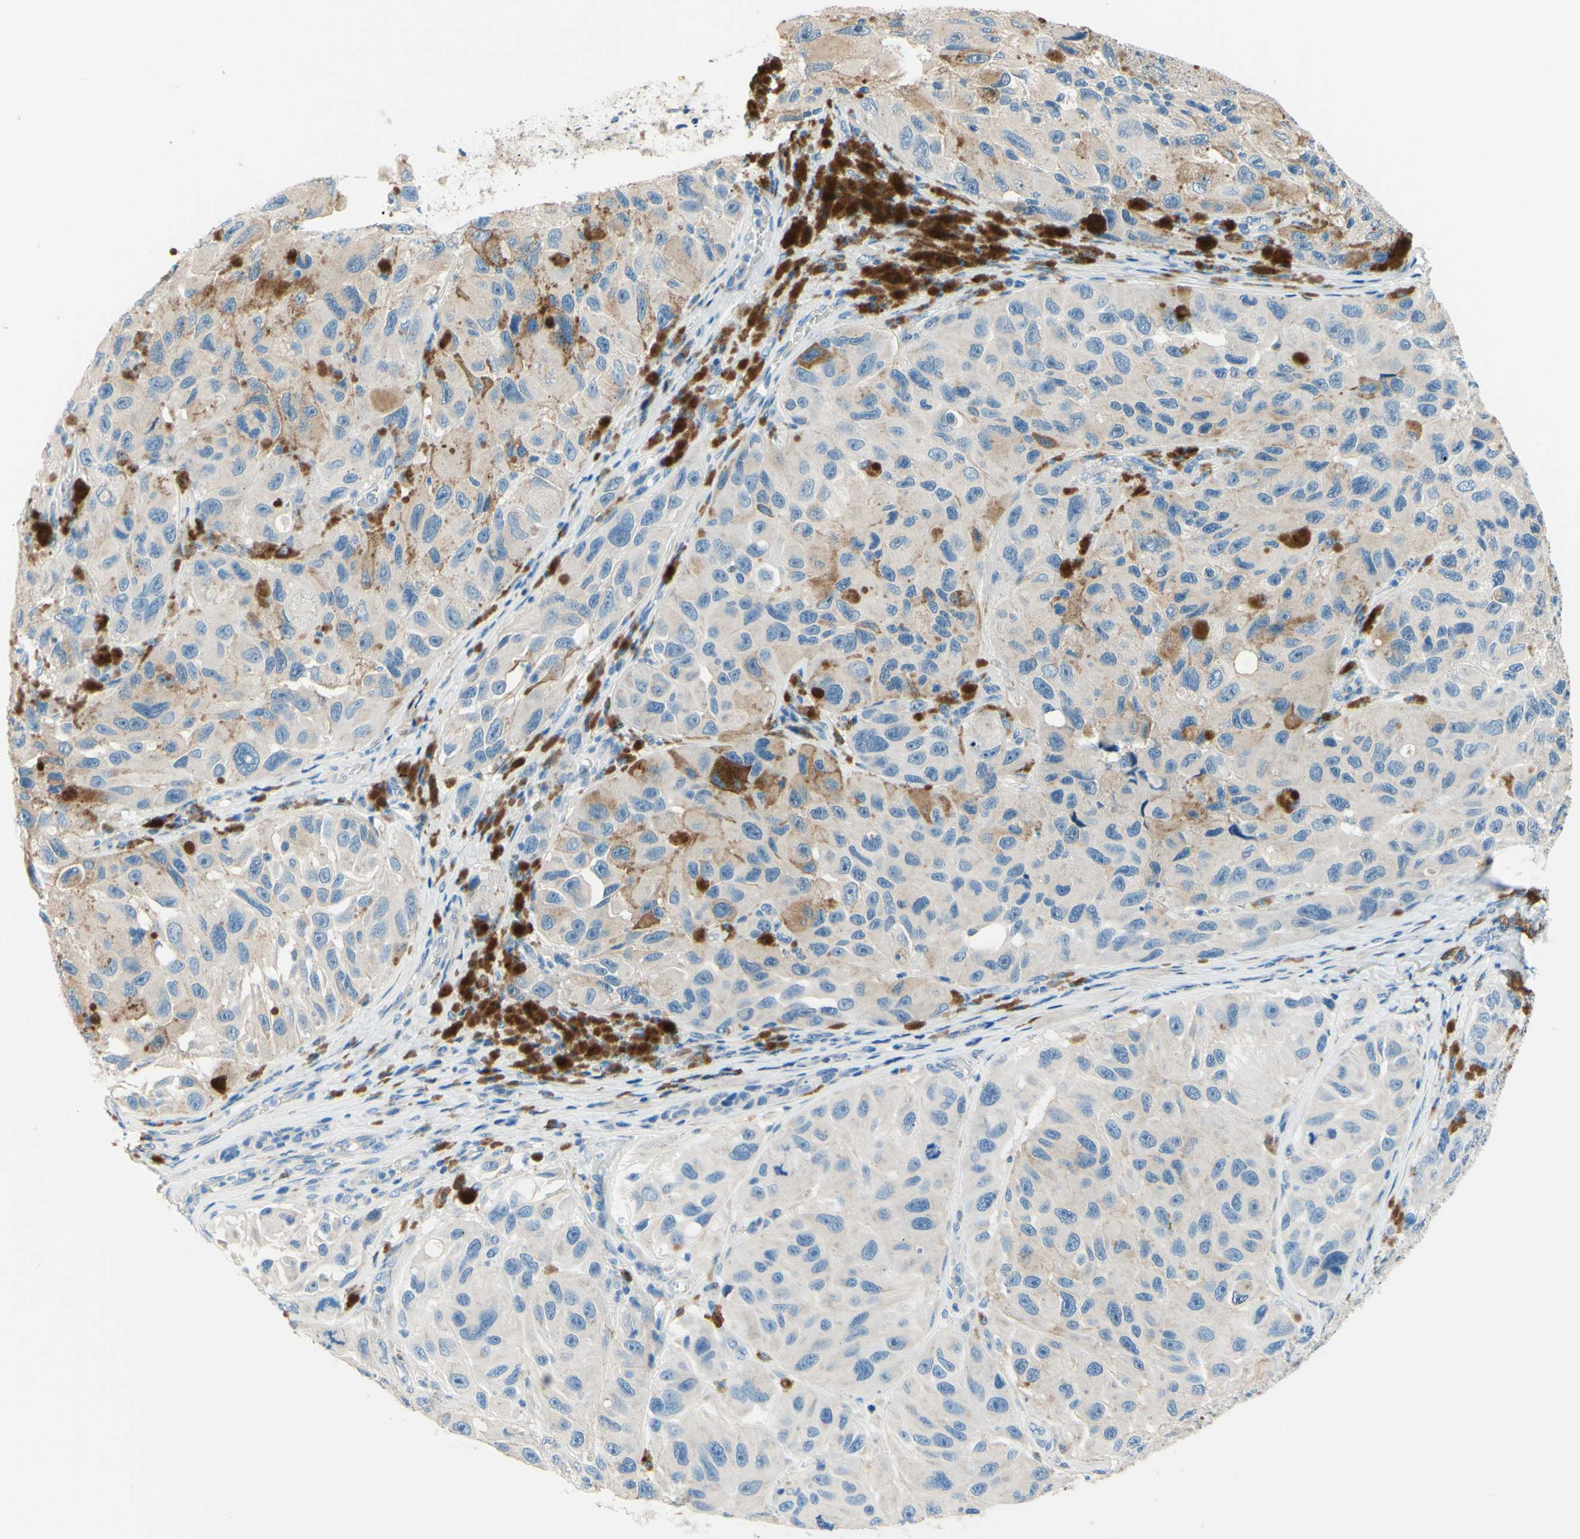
{"staining": {"intensity": "negative", "quantity": "none", "location": "none"}, "tissue": "melanoma", "cell_type": "Tumor cells", "image_type": "cancer", "snomed": [{"axis": "morphology", "description": "Malignant melanoma, NOS"}, {"axis": "topography", "description": "Skin"}], "caption": "This micrograph is of malignant melanoma stained with IHC to label a protein in brown with the nuclei are counter-stained blue. There is no expression in tumor cells.", "gene": "PASD1", "patient": {"sex": "female", "age": 73}}